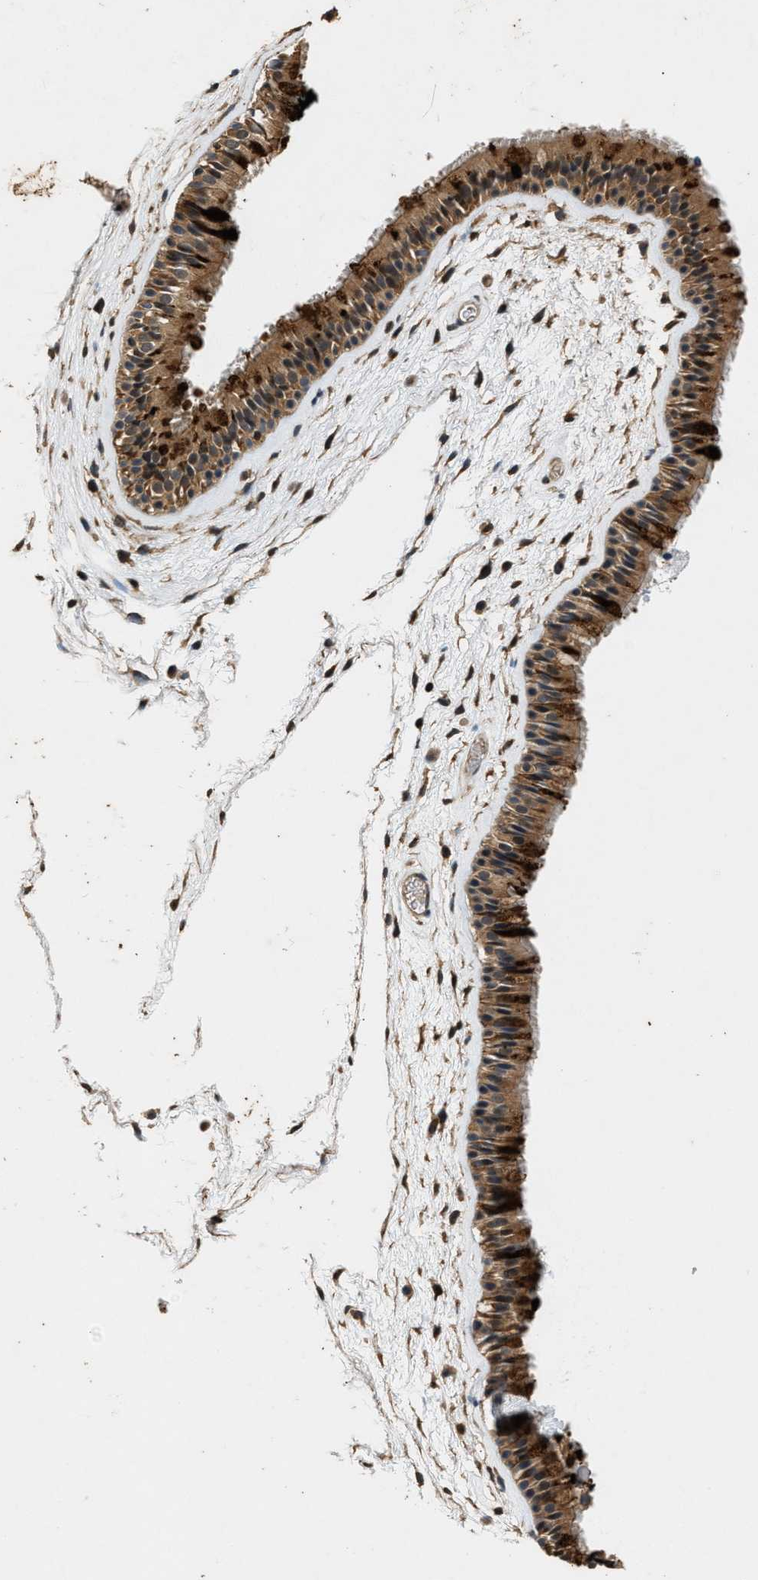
{"staining": {"intensity": "strong", "quantity": ">75%", "location": "cytoplasmic/membranous"}, "tissue": "nasopharynx", "cell_type": "Respiratory epithelial cells", "image_type": "normal", "snomed": [{"axis": "morphology", "description": "Normal tissue, NOS"}, {"axis": "morphology", "description": "Inflammation, NOS"}, {"axis": "topography", "description": "Nasopharynx"}], "caption": "A histopathology image of human nasopharynx stained for a protein demonstrates strong cytoplasmic/membranous brown staining in respiratory epithelial cells. (DAB (3,3'-diaminobenzidine) IHC, brown staining for protein, blue staining for nuclei).", "gene": "CHUK", "patient": {"sex": "male", "age": 48}}